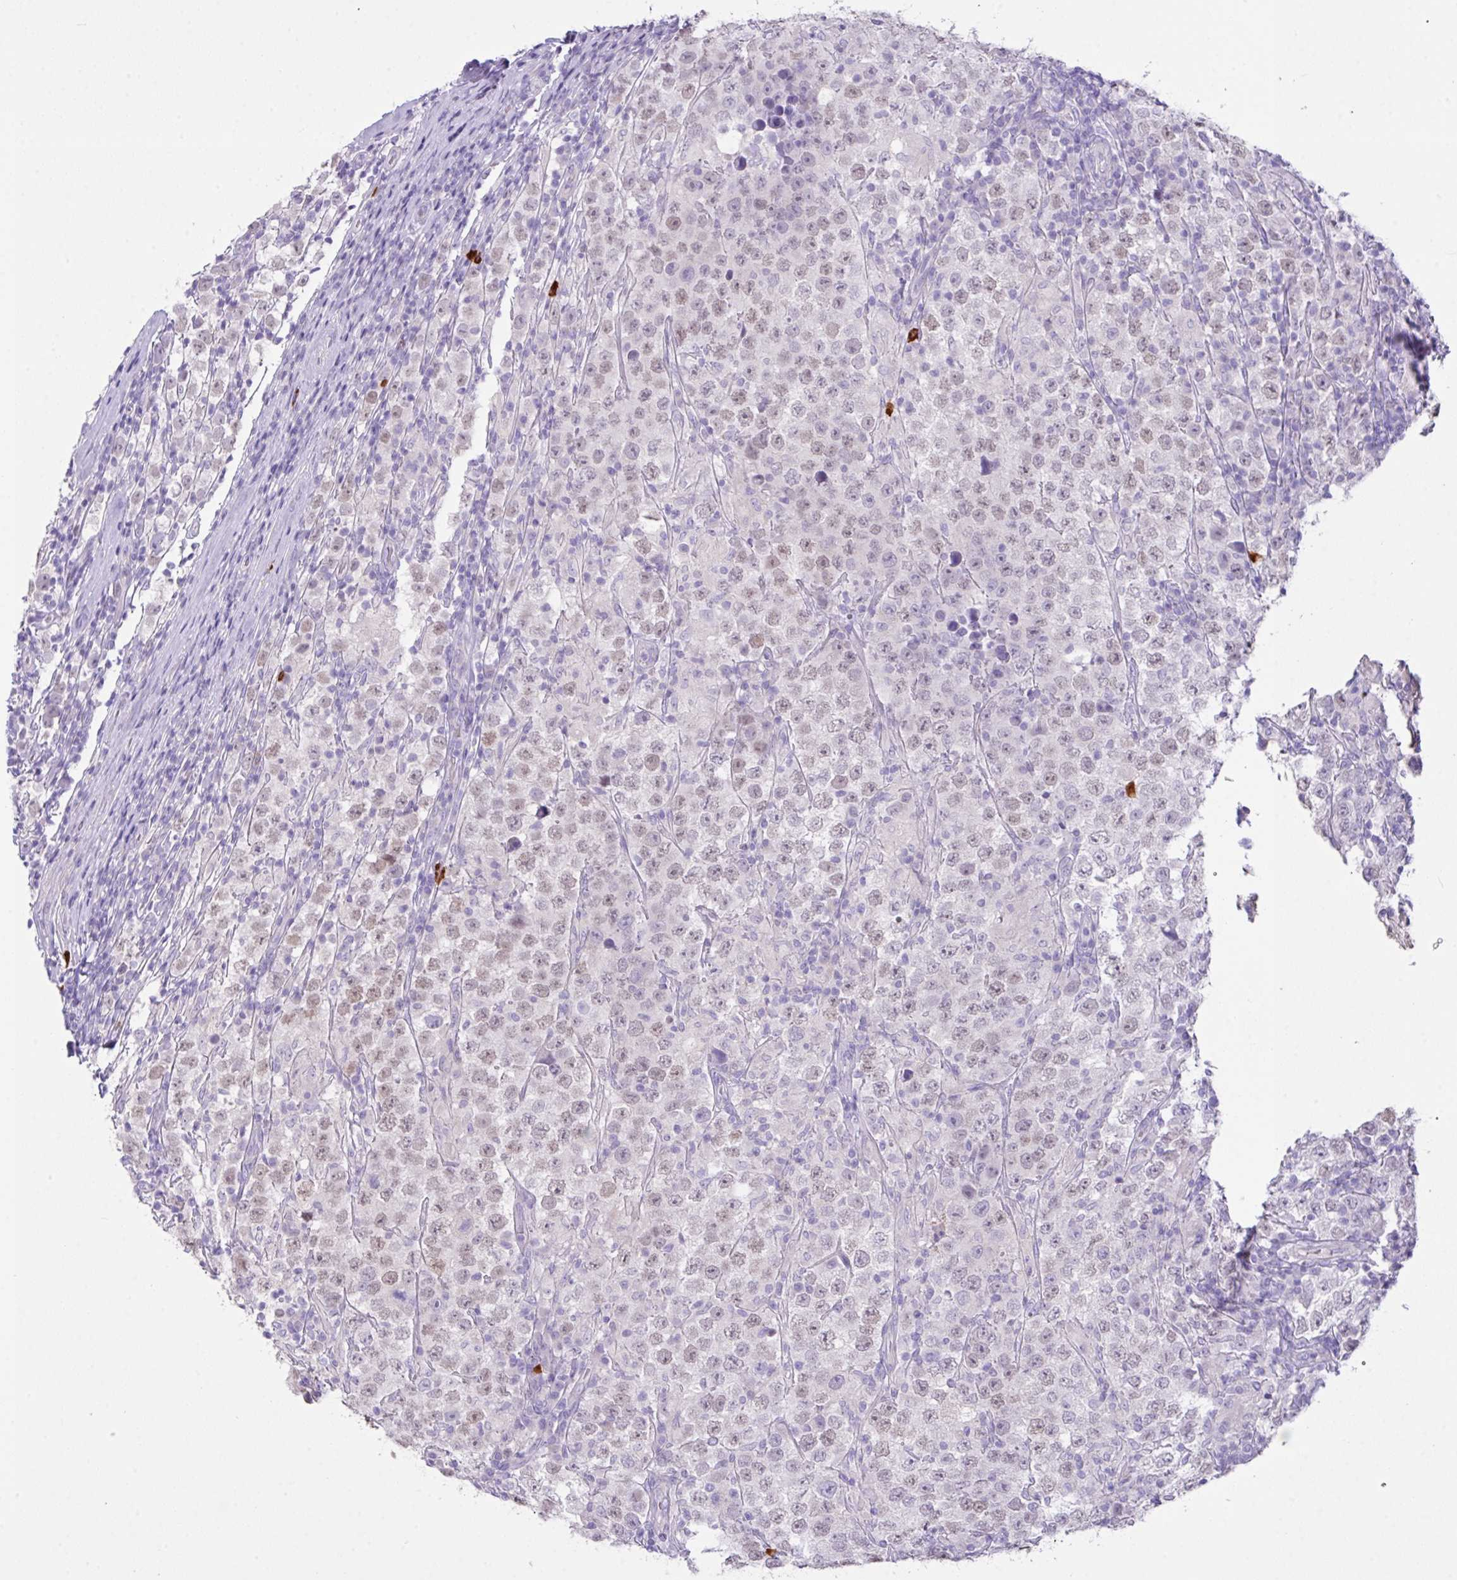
{"staining": {"intensity": "weak", "quantity": ">75%", "location": "nuclear"}, "tissue": "testis cancer", "cell_type": "Tumor cells", "image_type": "cancer", "snomed": [{"axis": "morphology", "description": "Normal tissue, NOS"}, {"axis": "morphology", "description": "Urothelial carcinoma, High grade"}, {"axis": "morphology", "description": "Seminoma, NOS"}, {"axis": "morphology", "description": "Carcinoma, Embryonal, NOS"}, {"axis": "topography", "description": "Urinary bladder"}, {"axis": "topography", "description": "Testis"}], "caption": "The immunohistochemical stain highlights weak nuclear expression in tumor cells of embryonal carcinoma (testis) tissue.", "gene": "CST11", "patient": {"sex": "male", "age": 41}}